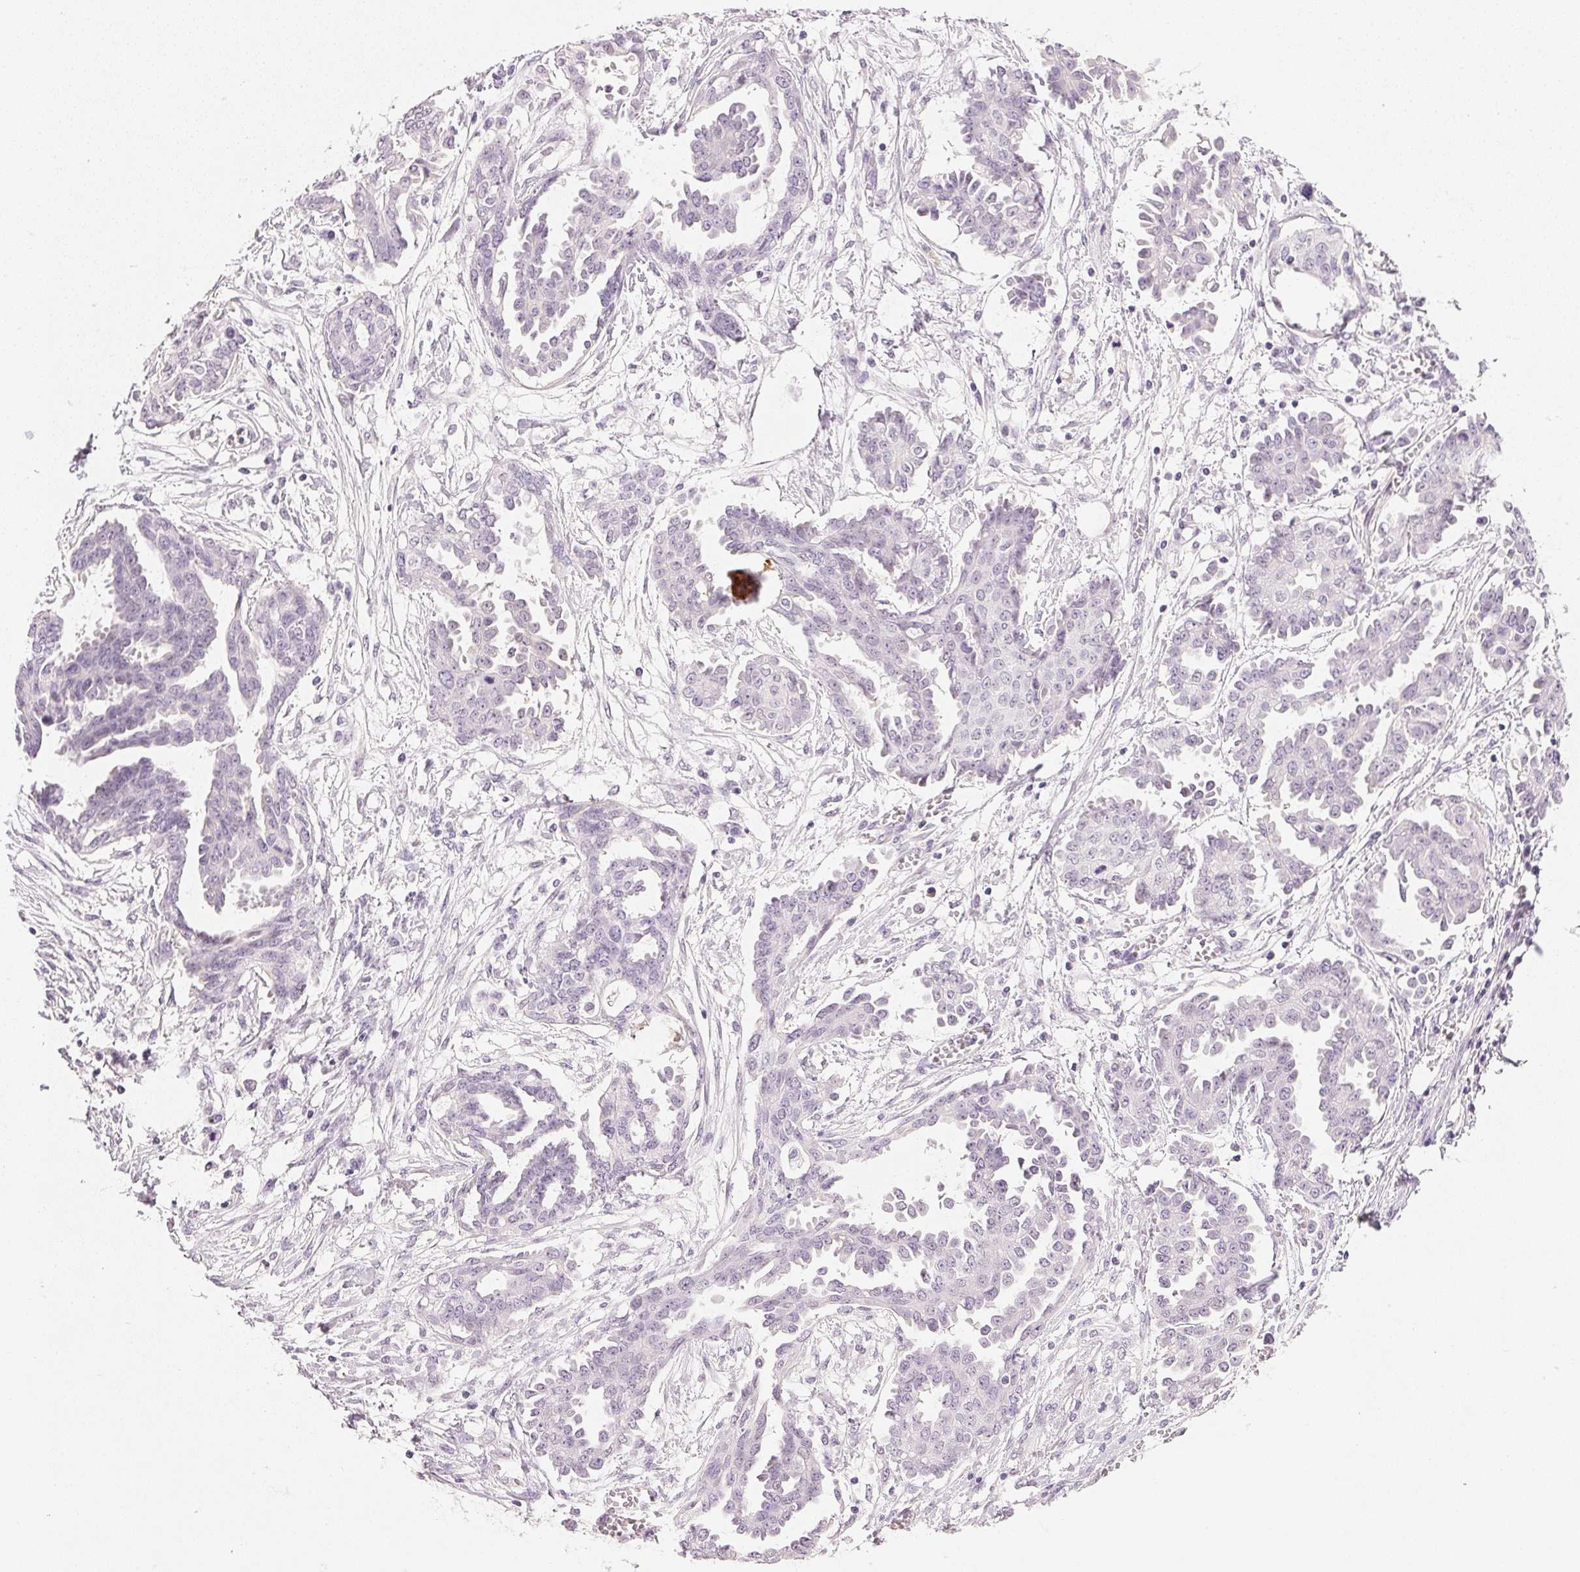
{"staining": {"intensity": "negative", "quantity": "none", "location": "none"}, "tissue": "ovarian cancer", "cell_type": "Tumor cells", "image_type": "cancer", "snomed": [{"axis": "morphology", "description": "Cystadenocarcinoma, serous, NOS"}, {"axis": "topography", "description": "Ovary"}], "caption": "The immunohistochemistry (IHC) photomicrograph has no significant expression in tumor cells of ovarian cancer tissue. (Stains: DAB (3,3'-diaminobenzidine) IHC with hematoxylin counter stain, Microscopy: brightfield microscopy at high magnification).", "gene": "IGFBP1", "patient": {"sex": "female", "age": 71}}